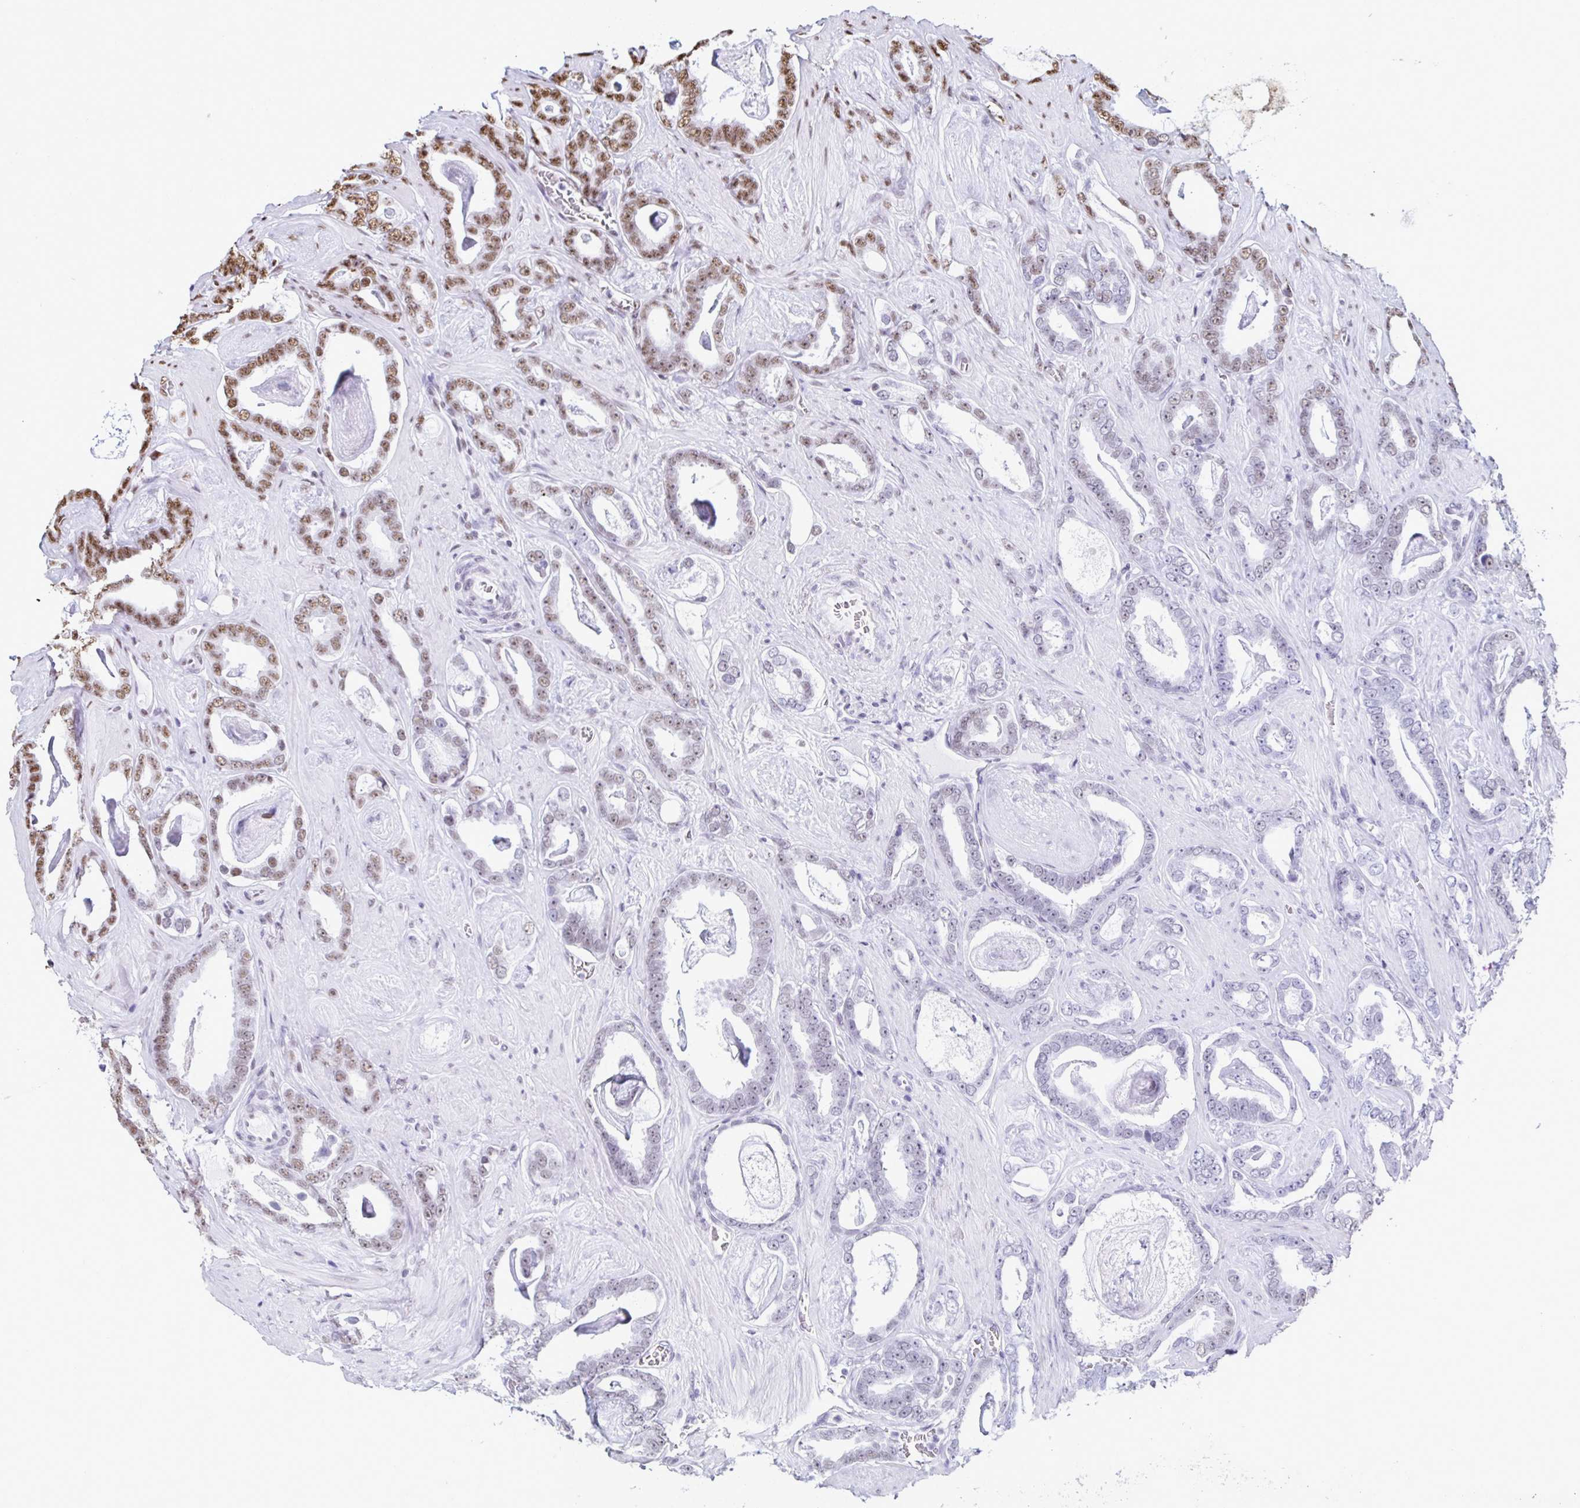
{"staining": {"intensity": "moderate", "quantity": "25%-75%", "location": "nuclear"}, "tissue": "prostate cancer", "cell_type": "Tumor cells", "image_type": "cancer", "snomed": [{"axis": "morphology", "description": "Adenocarcinoma, High grade"}, {"axis": "topography", "description": "Prostate"}], "caption": "Adenocarcinoma (high-grade) (prostate) was stained to show a protein in brown. There is medium levels of moderate nuclear positivity in about 25%-75% of tumor cells.", "gene": "NONO", "patient": {"sex": "male", "age": 63}}